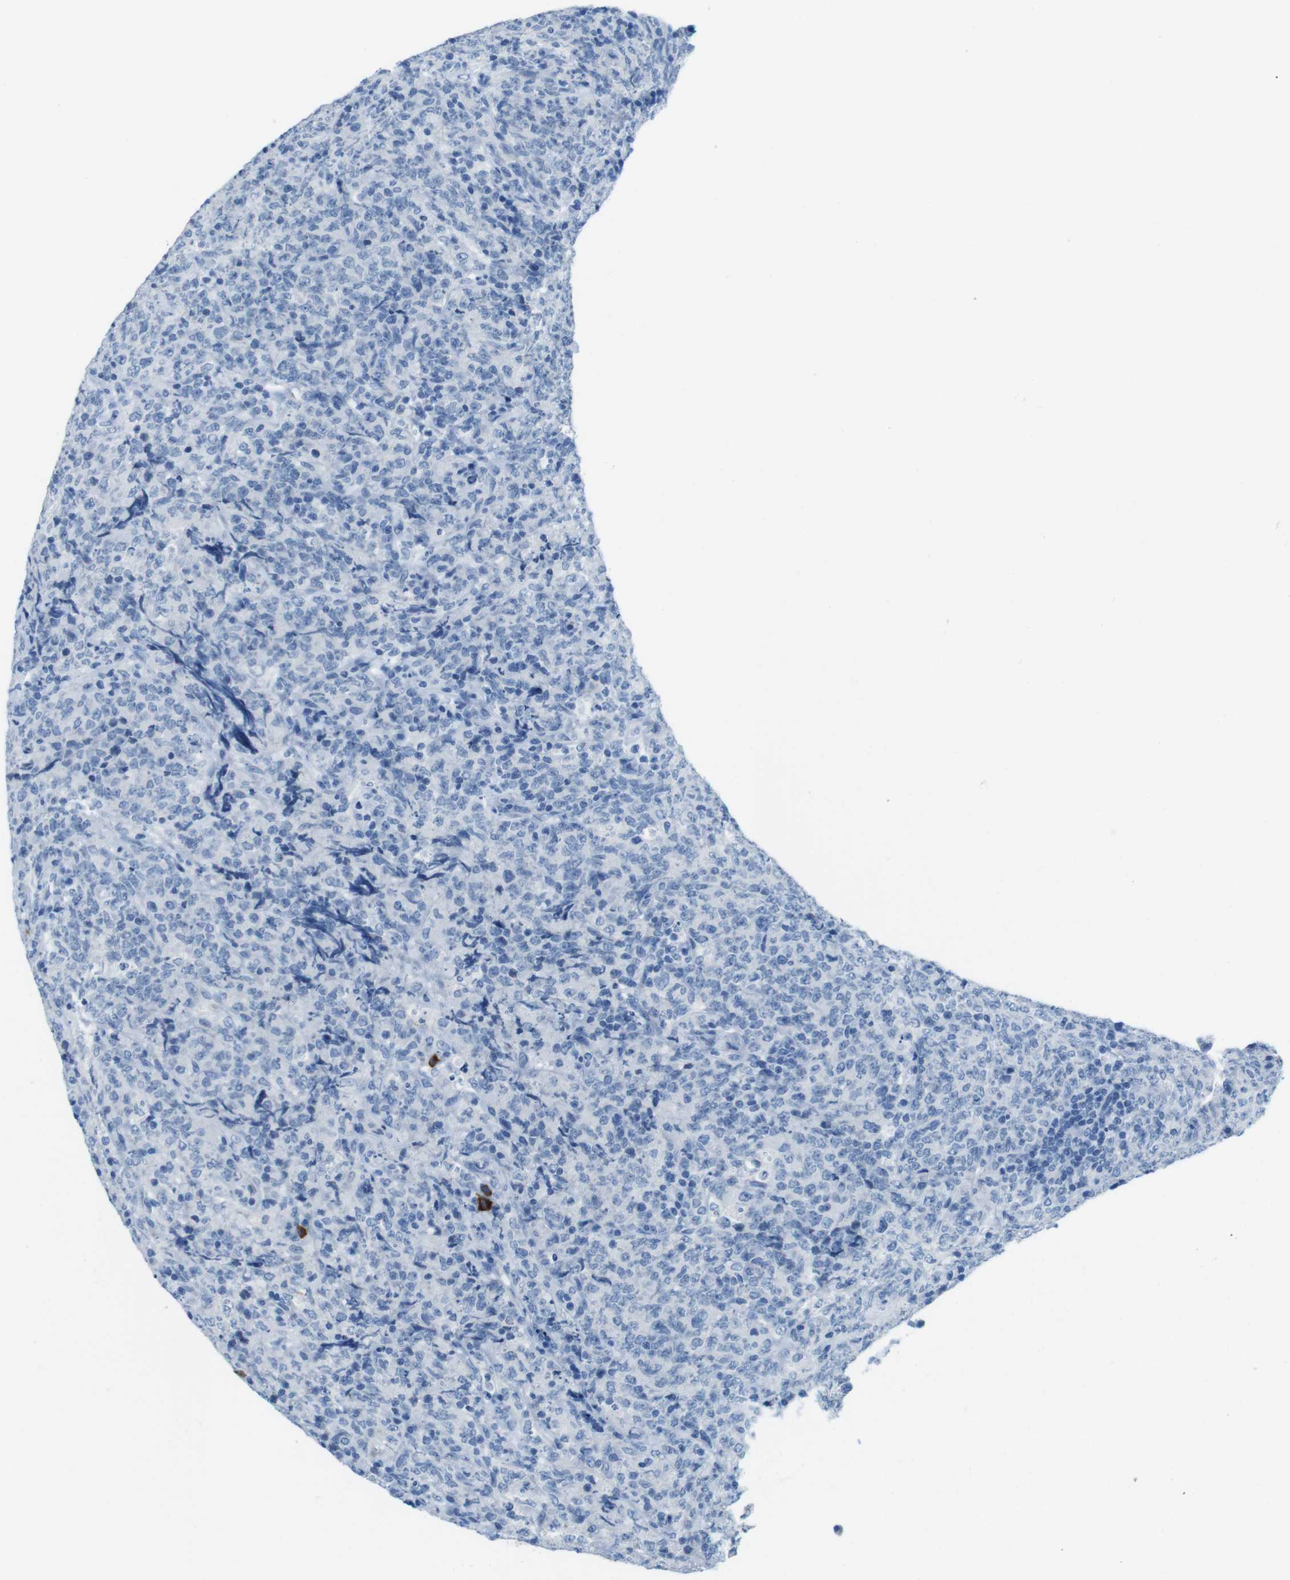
{"staining": {"intensity": "negative", "quantity": "none", "location": "none"}, "tissue": "lymphoma", "cell_type": "Tumor cells", "image_type": "cancer", "snomed": [{"axis": "morphology", "description": "Malignant lymphoma, non-Hodgkin's type, High grade"}, {"axis": "topography", "description": "Tonsil"}], "caption": "Immunohistochemical staining of malignant lymphoma, non-Hodgkin's type (high-grade) shows no significant expression in tumor cells.", "gene": "SLC35A3", "patient": {"sex": "female", "age": 36}}